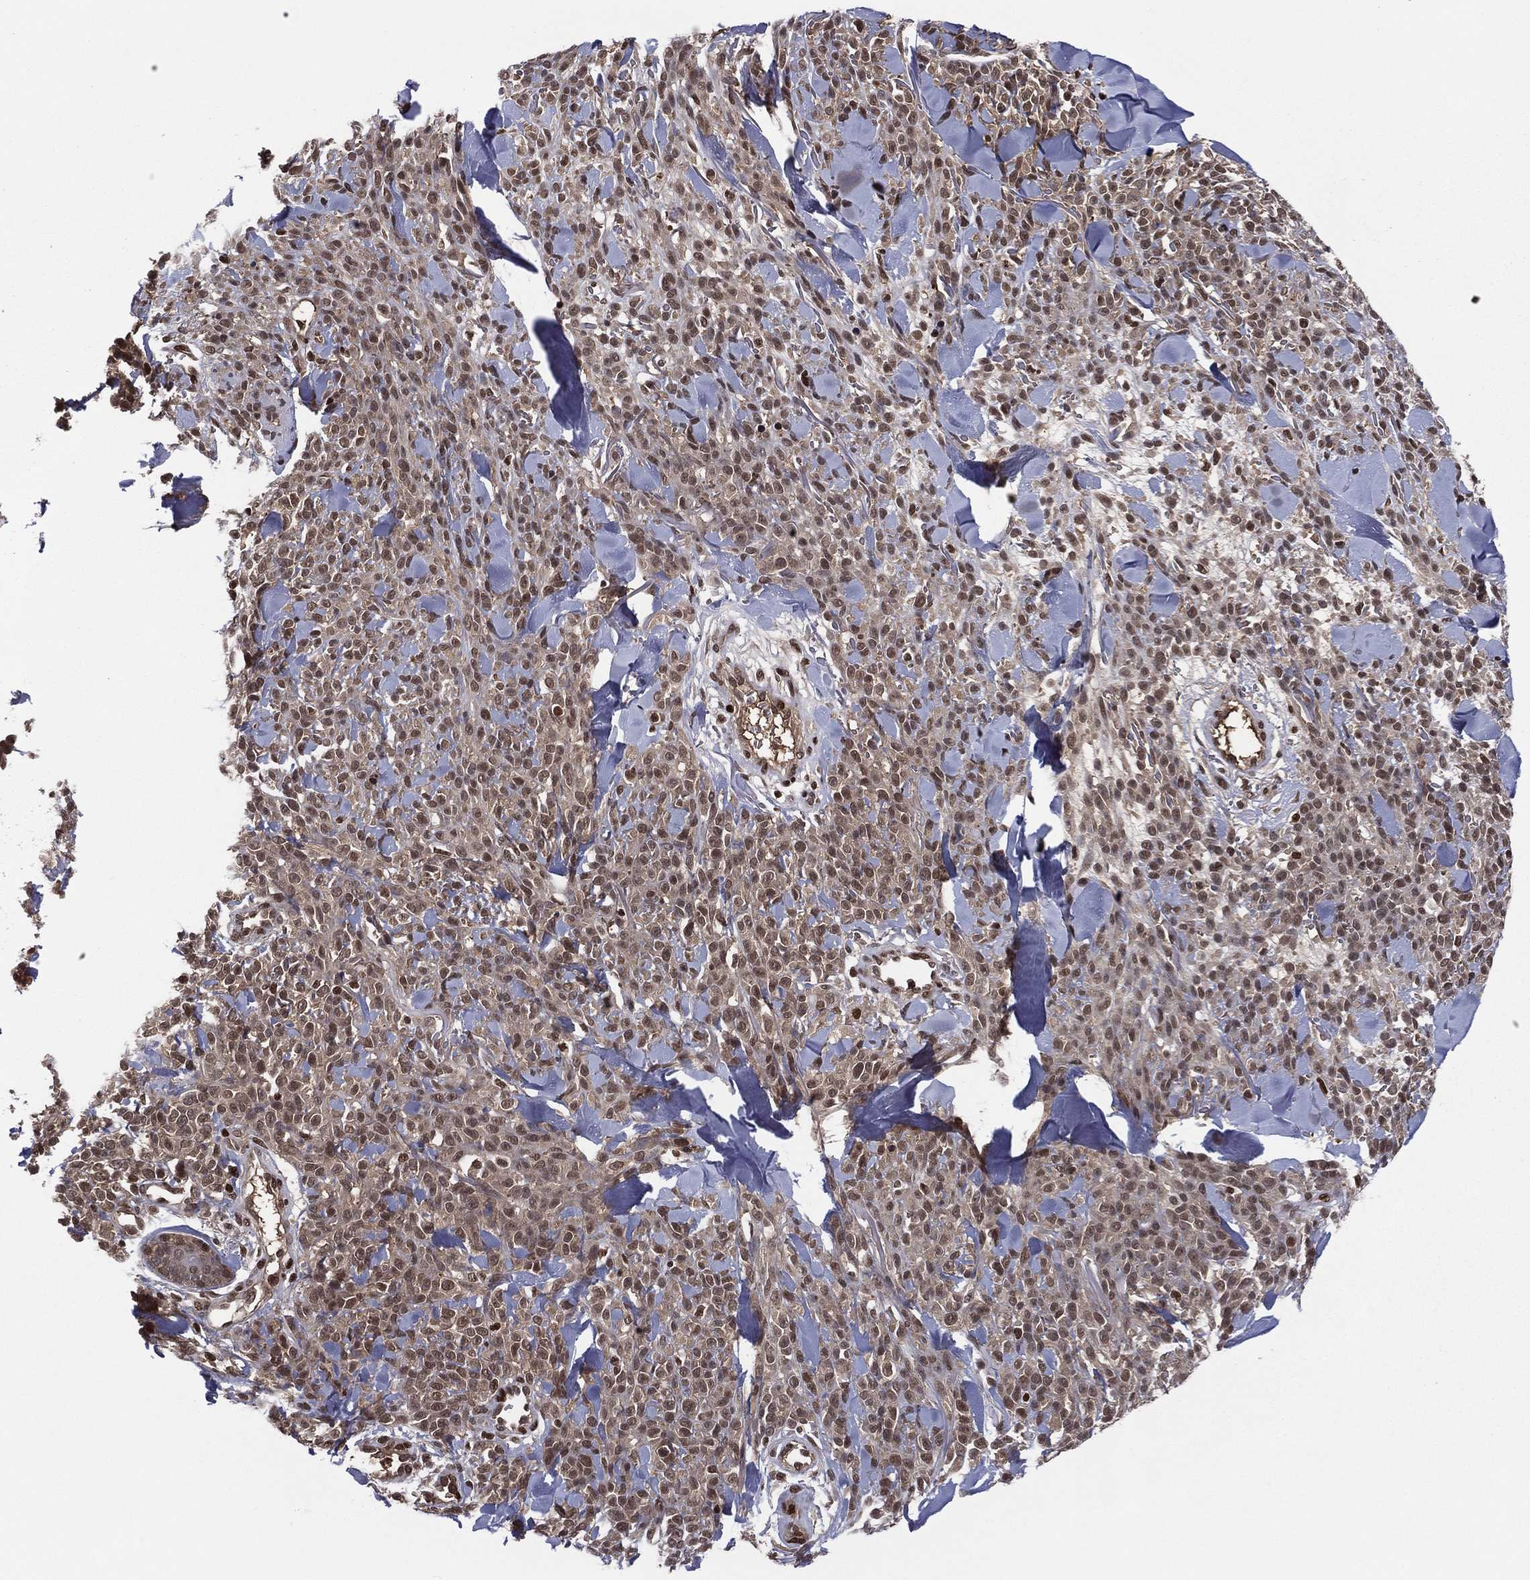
{"staining": {"intensity": "strong", "quantity": "25%-75%", "location": "nuclear"}, "tissue": "melanoma", "cell_type": "Tumor cells", "image_type": "cancer", "snomed": [{"axis": "morphology", "description": "Malignant melanoma, NOS"}, {"axis": "topography", "description": "Skin"}, {"axis": "topography", "description": "Skin of trunk"}], "caption": "Immunohistochemical staining of human malignant melanoma reveals high levels of strong nuclear positivity in approximately 25%-75% of tumor cells.", "gene": "PSMA1", "patient": {"sex": "male", "age": 74}}